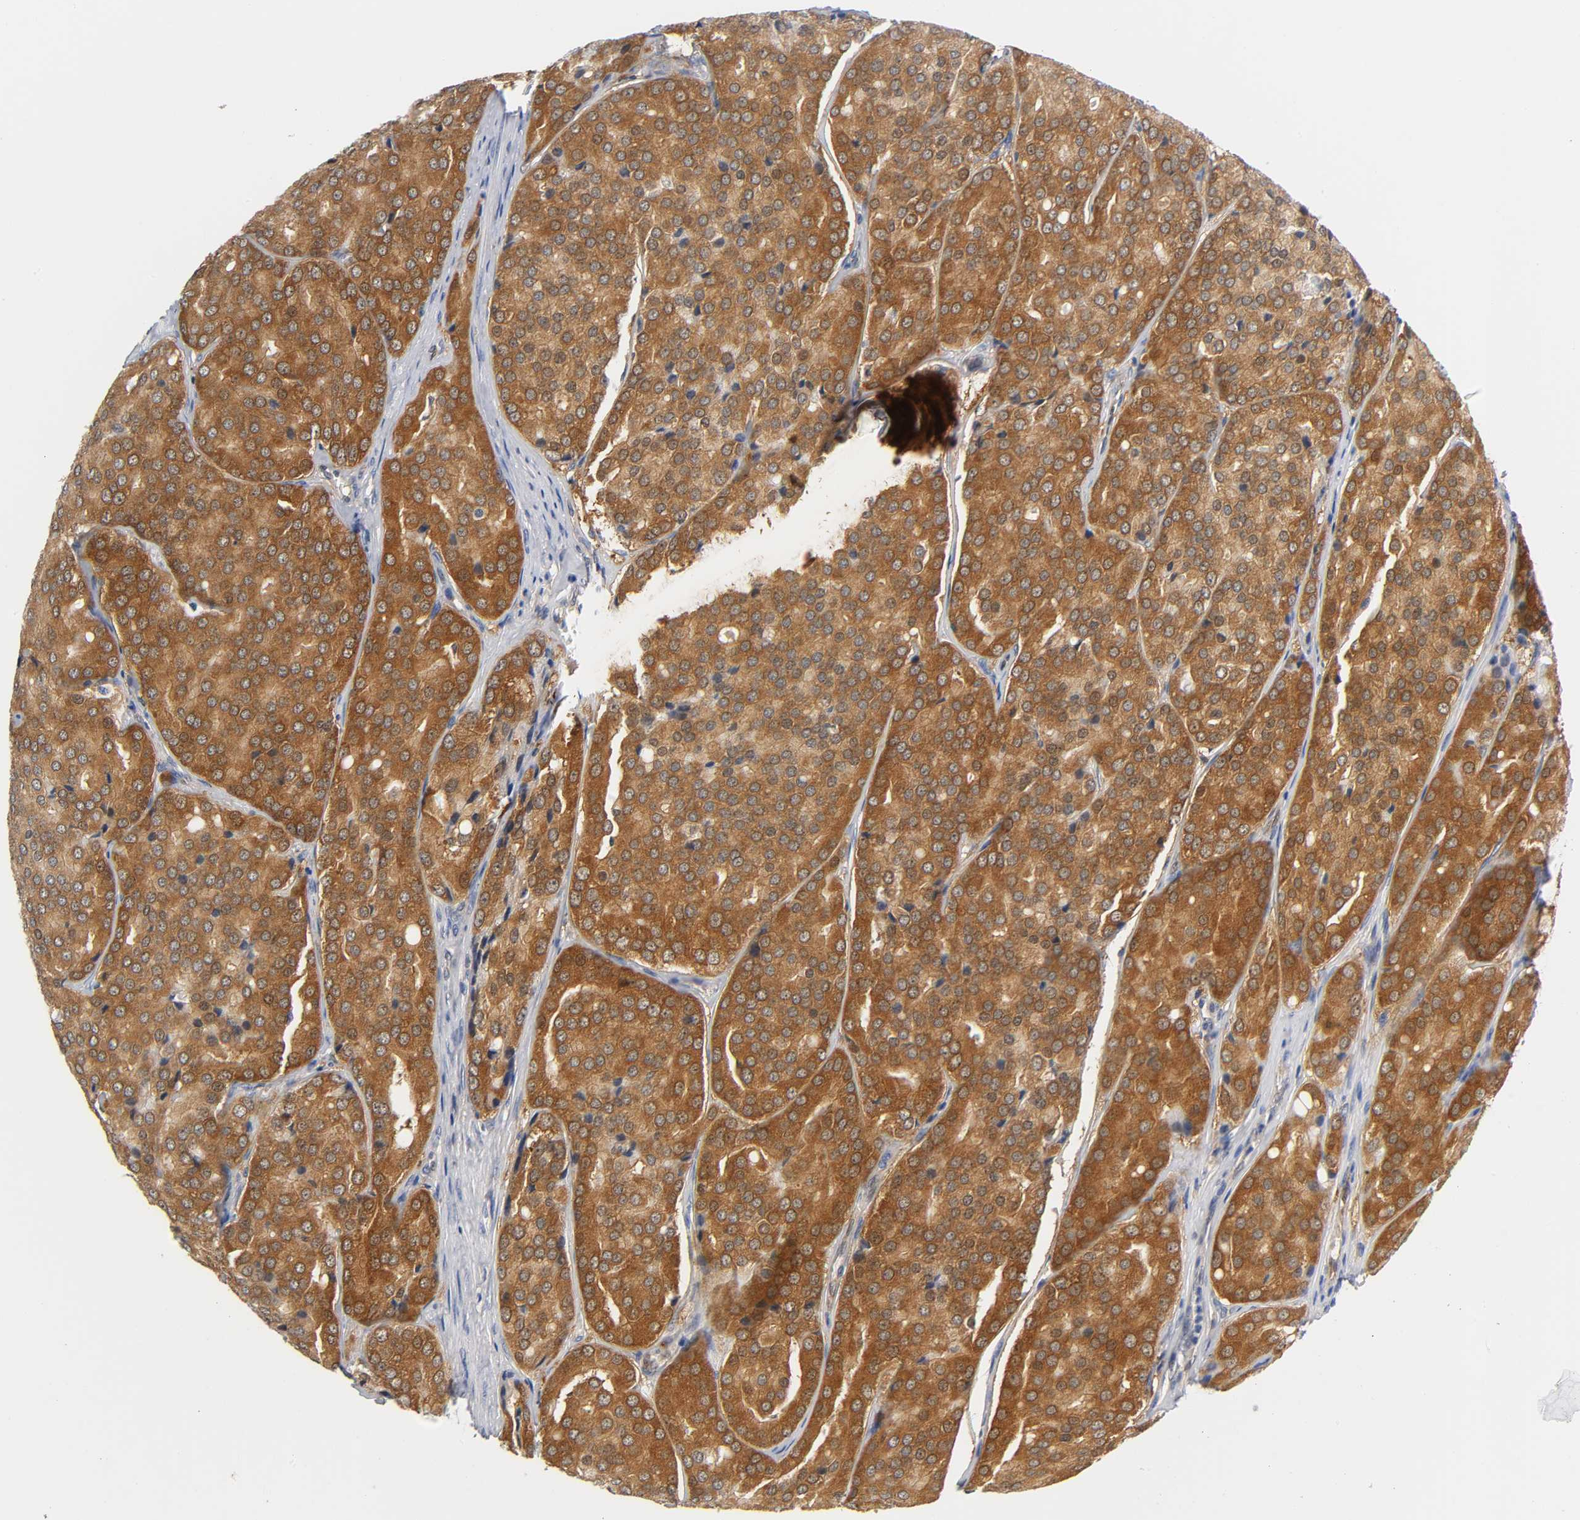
{"staining": {"intensity": "strong", "quantity": ">75%", "location": "cytoplasmic/membranous"}, "tissue": "prostate cancer", "cell_type": "Tumor cells", "image_type": "cancer", "snomed": [{"axis": "morphology", "description": "Adenocarcinoma, High grade"}, {"axis": "topography", "description": "Prostate"}], "caption": "Prostate high-grade adenocarcinoma stained with a protein marker reveals strong staining in tumor cells.", "gene": "FYN", "patient": {"sex": "male", "age": 64}}